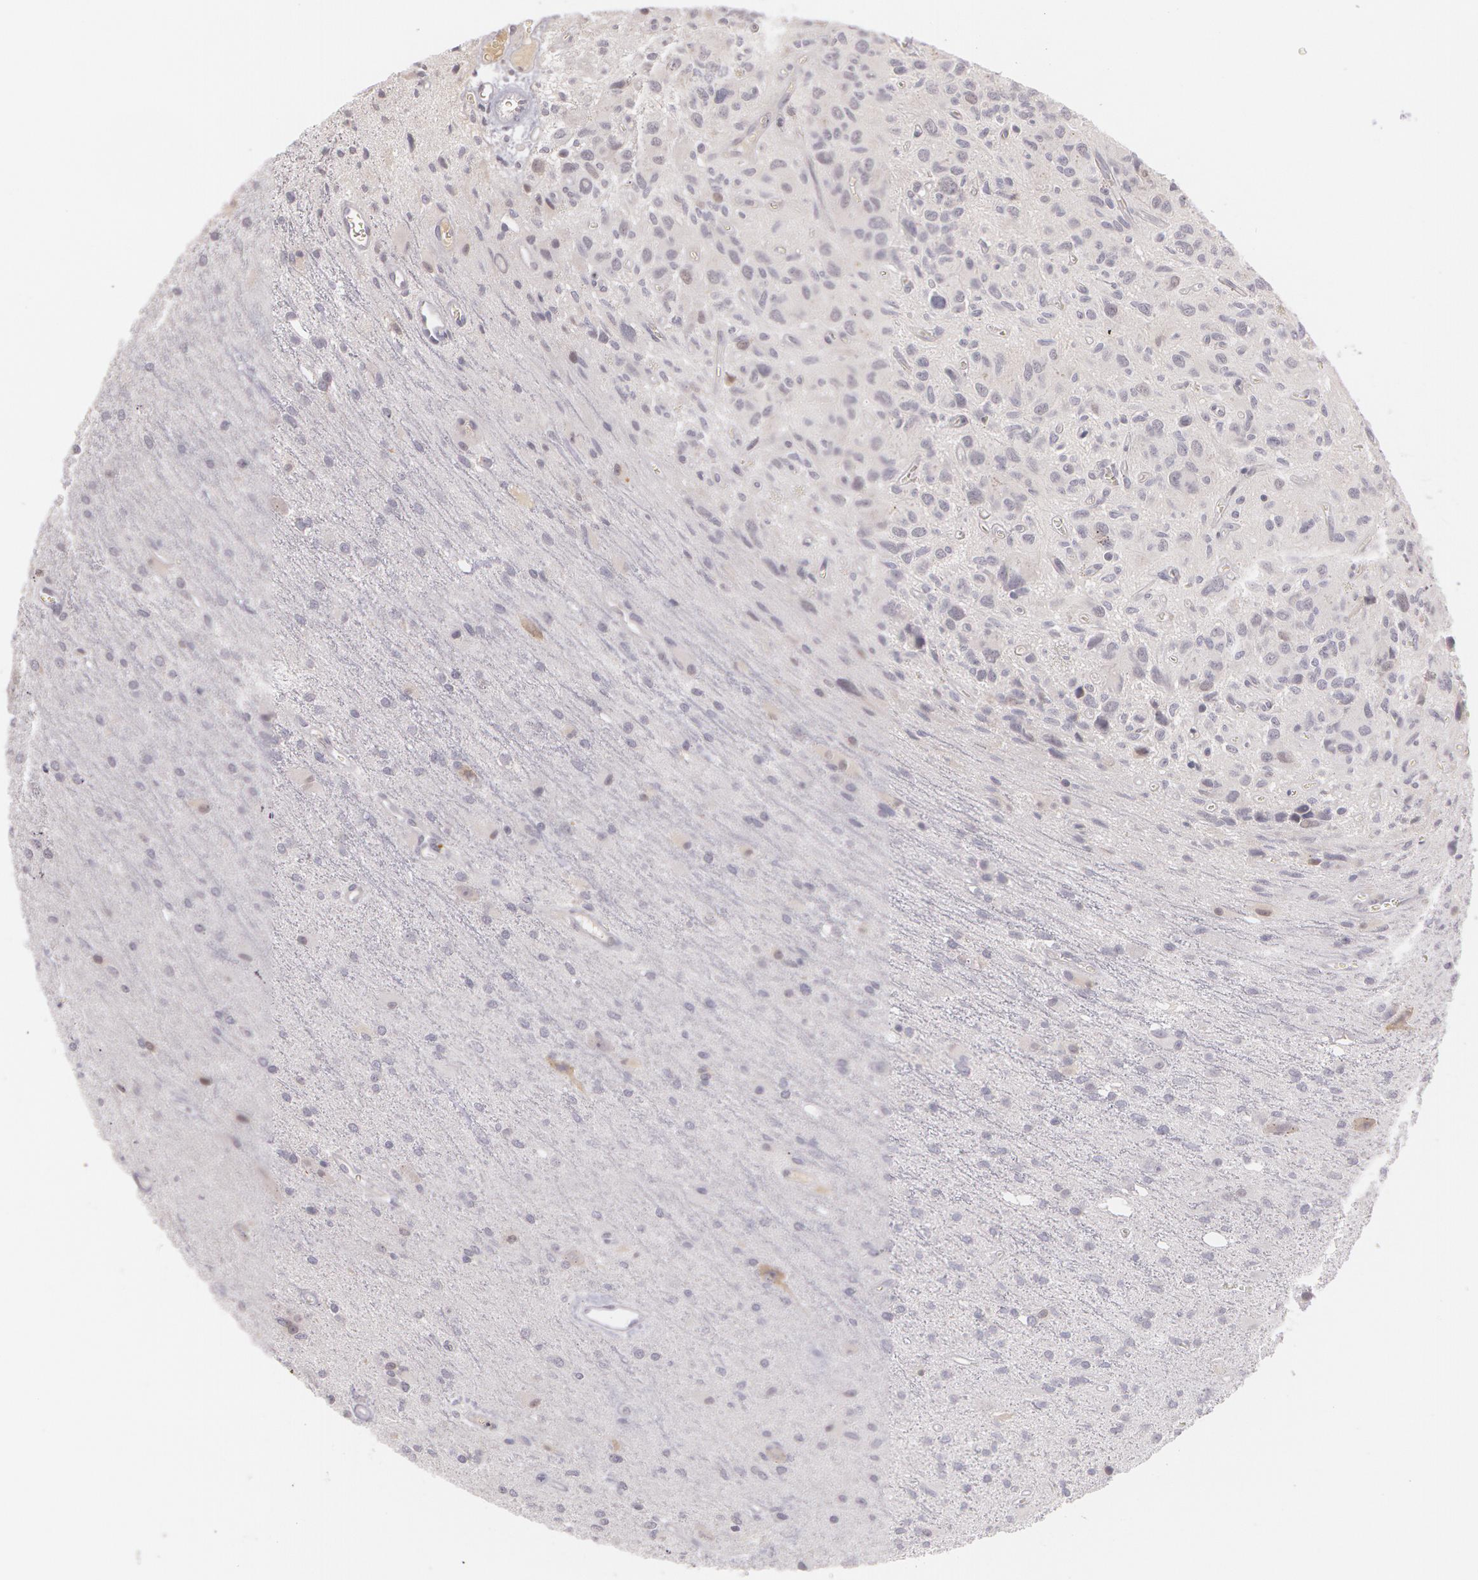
{"staining": {"intensity": "negative", "quantity": "none", "location": "none"}, "tissue": "glioma", "cell_type": "Tumor cells", "image_type": "cancer", "snomed": [{"axis": "morphology", "description": "Glioma, malignant, Low grade"}, {"axis": "topography", "description": "Brain"}], "caption": "The histopathology image reveals no significant positivity in tumor cells of malignant low-grade glioma.", "gene": "LBP", "patient": {"sex": "female", "age": 15}}